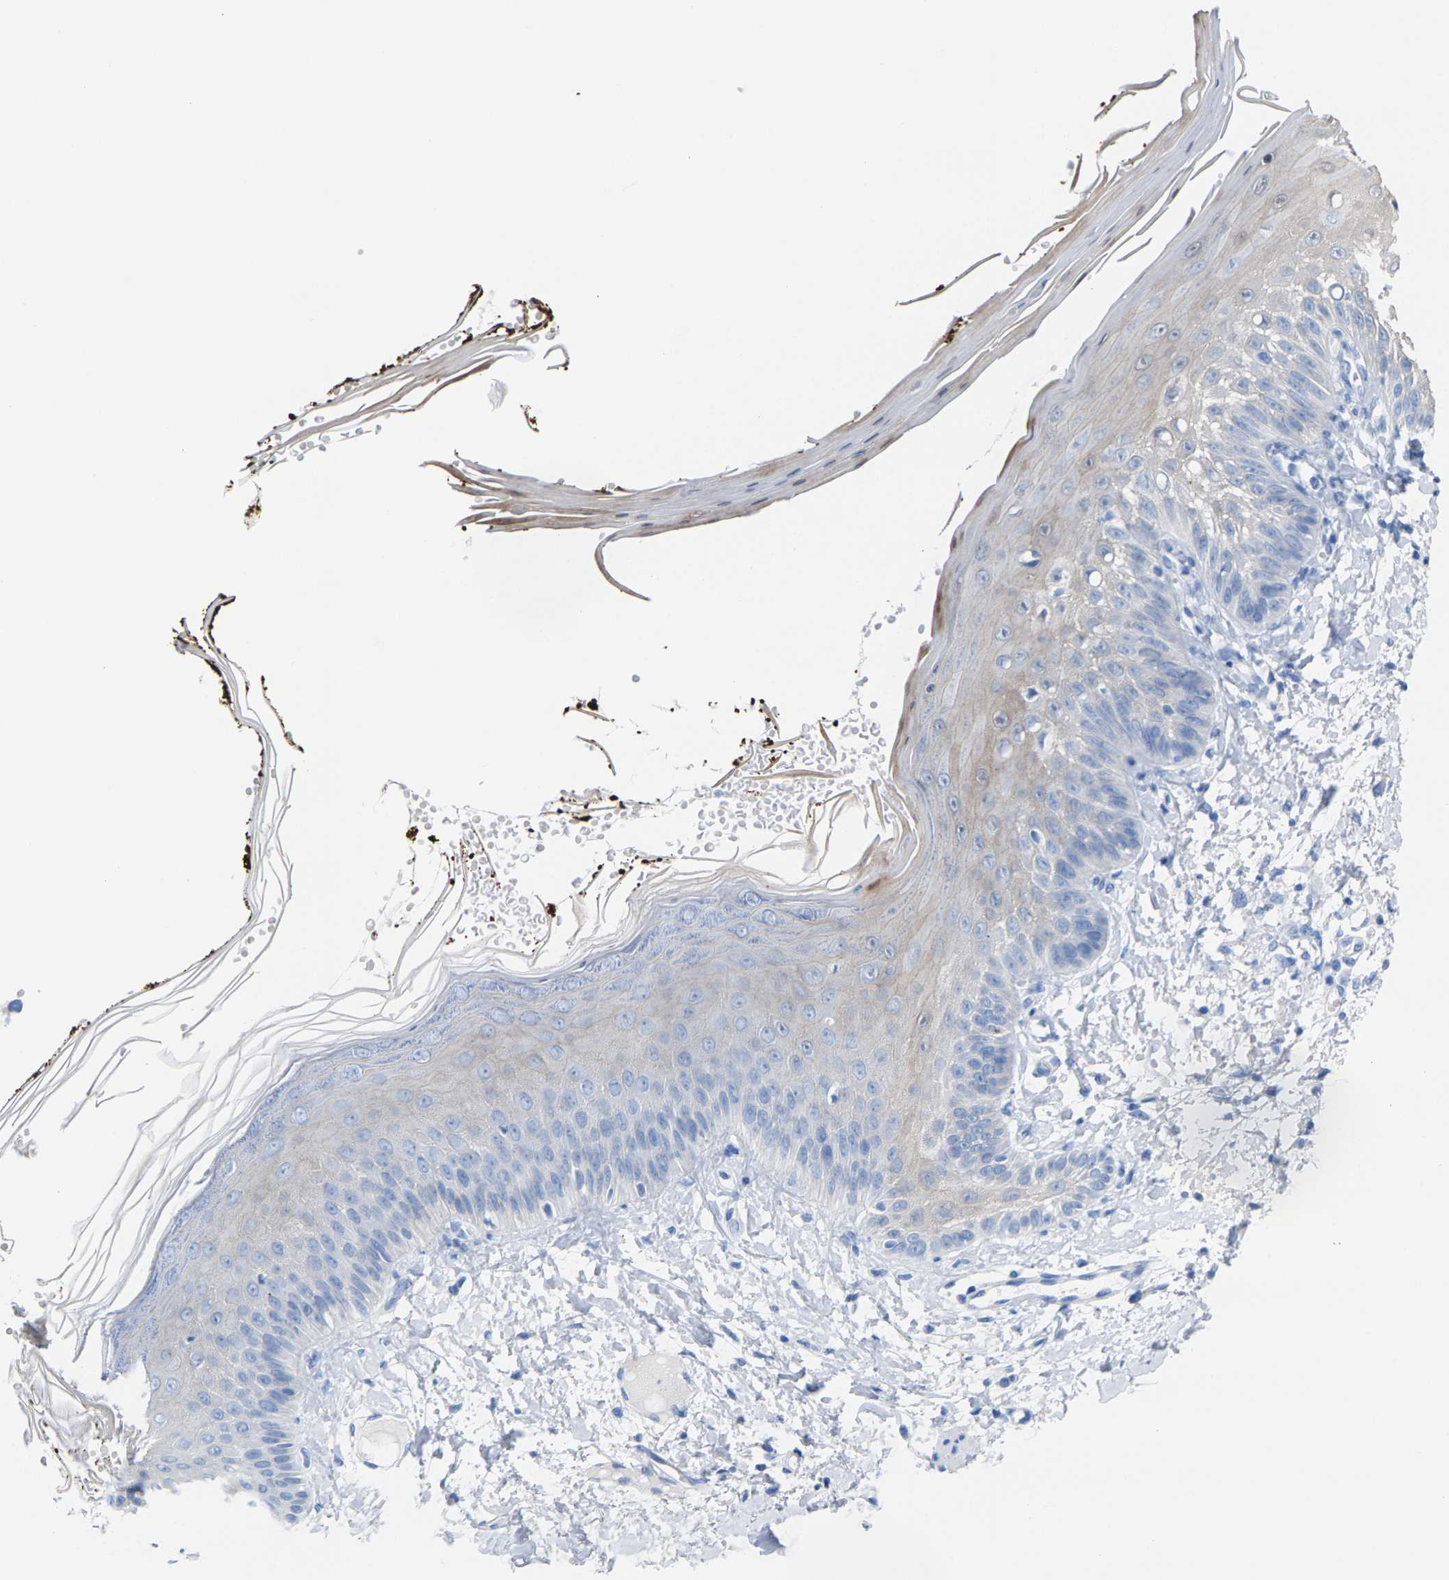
{"staining": {"intensity": "negative", "quantity": "none", "location": "none"}, "tissue": "skin", "cell_type": "Fibroblasts", "image_type": "normal", "snomed": [{"axis": "morphology", "description": "Normal tissue, NOS"}, {"axis": "topography", "description": "Skin"}, {"axis": "topography", "description": "Peripheral nerve tissue"}], "caption": "An immunohistochemistry (IHC) histopathology image of benign skin is shown. There is no staining in fibroblasts of skin. (DAB (3,3'-diaminobenzidine) immunohistochemistry with hematoxylin counter stain).", "gene": "CPA1", "patient": {"sex": "male", "age": 24}}